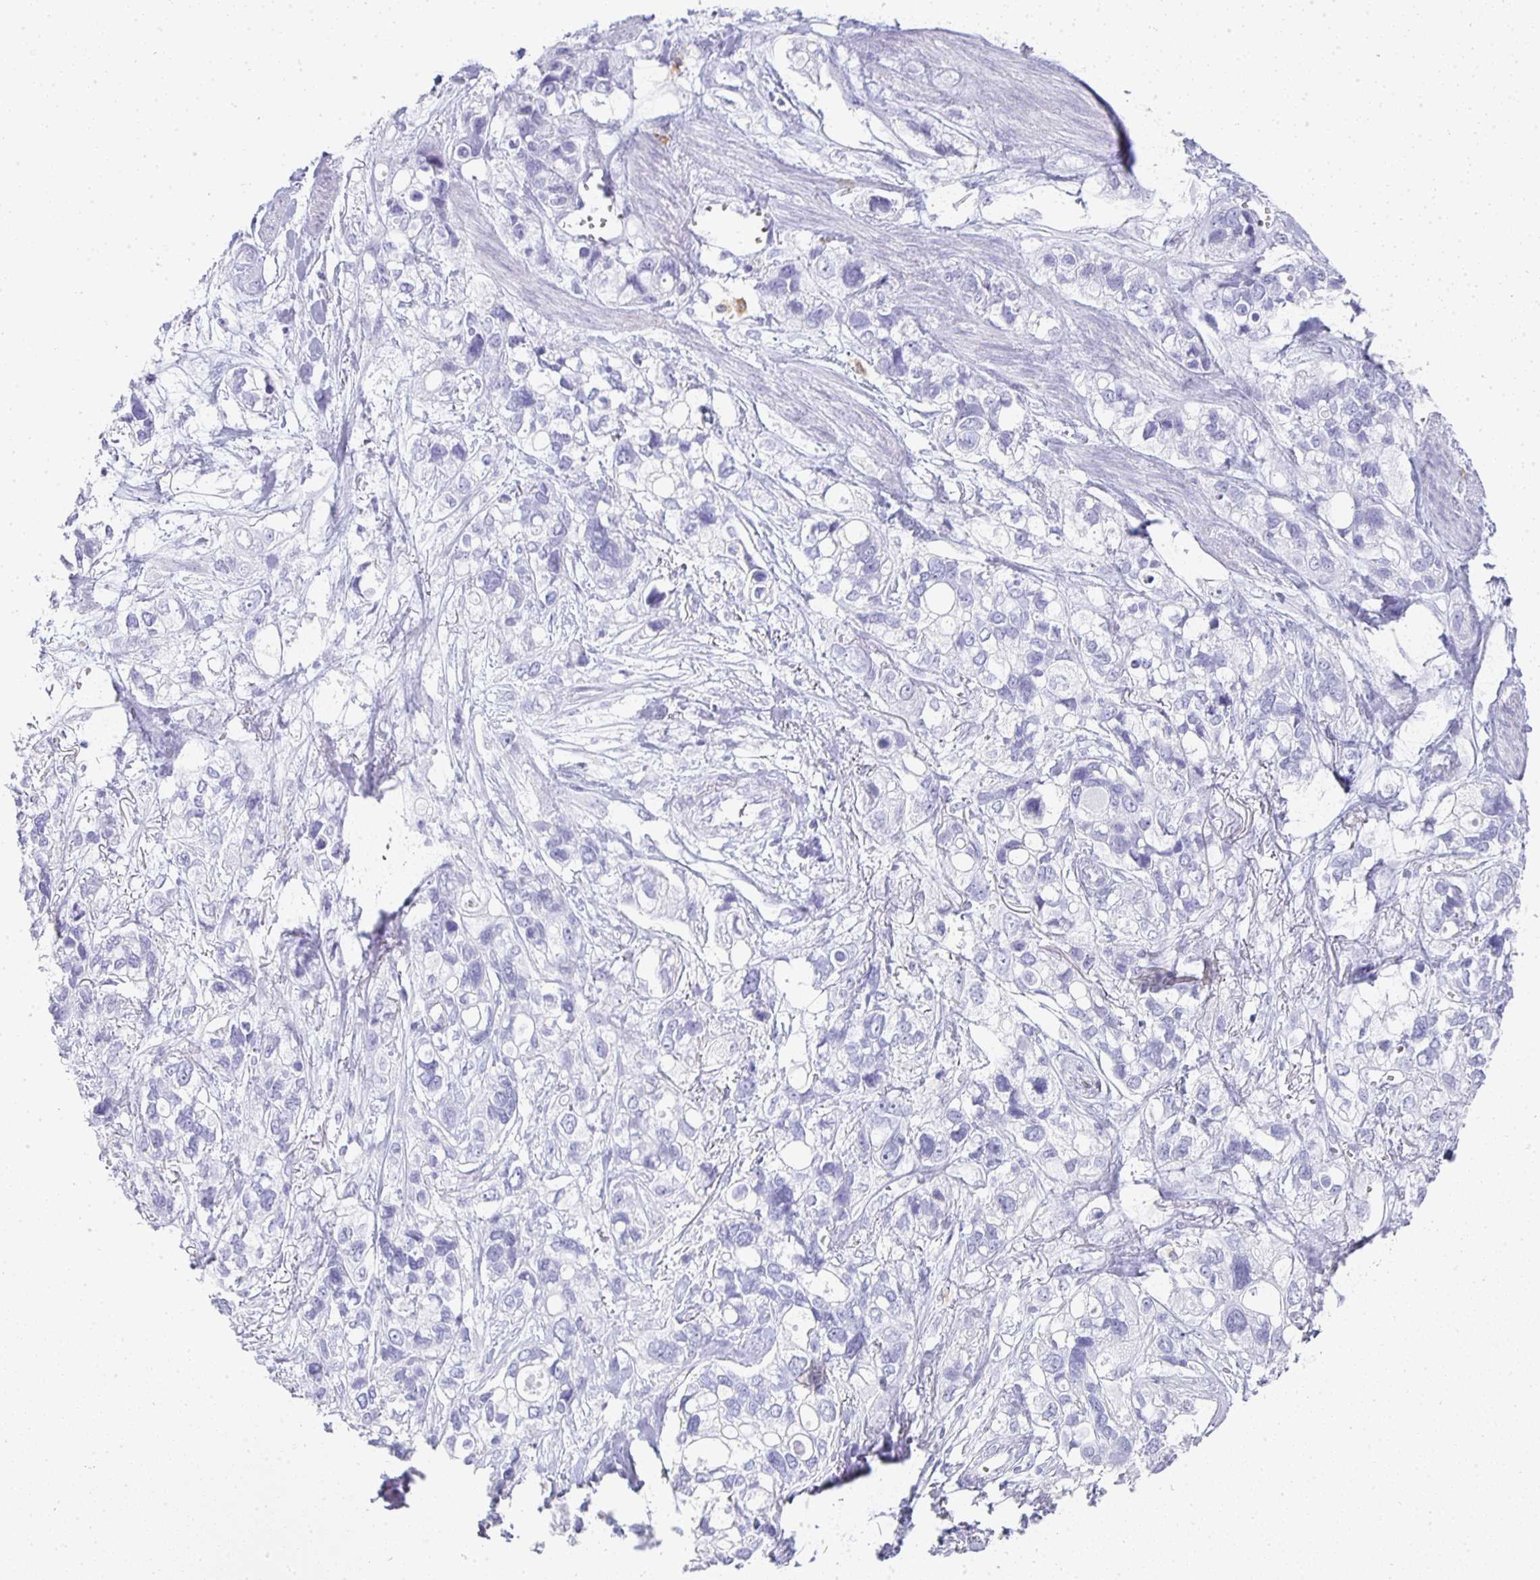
{"staining": {"intensity": "negative", "quantity": "none", "location": "none"}, "tissue": "stomach cancer", "cell_type": "Tumor cells", "image_type": "cancer", "snomed": [{"axis": "morphology", "description": "Adenocarcinoma, NOS"}, {"axis": "topography", "description": "Stomach, upper"}], "caption": "Tumor cells show no significant expression in stomach cancer.", "gene": "TPSD1", "patient": {"sex": "female", "age": 81}}